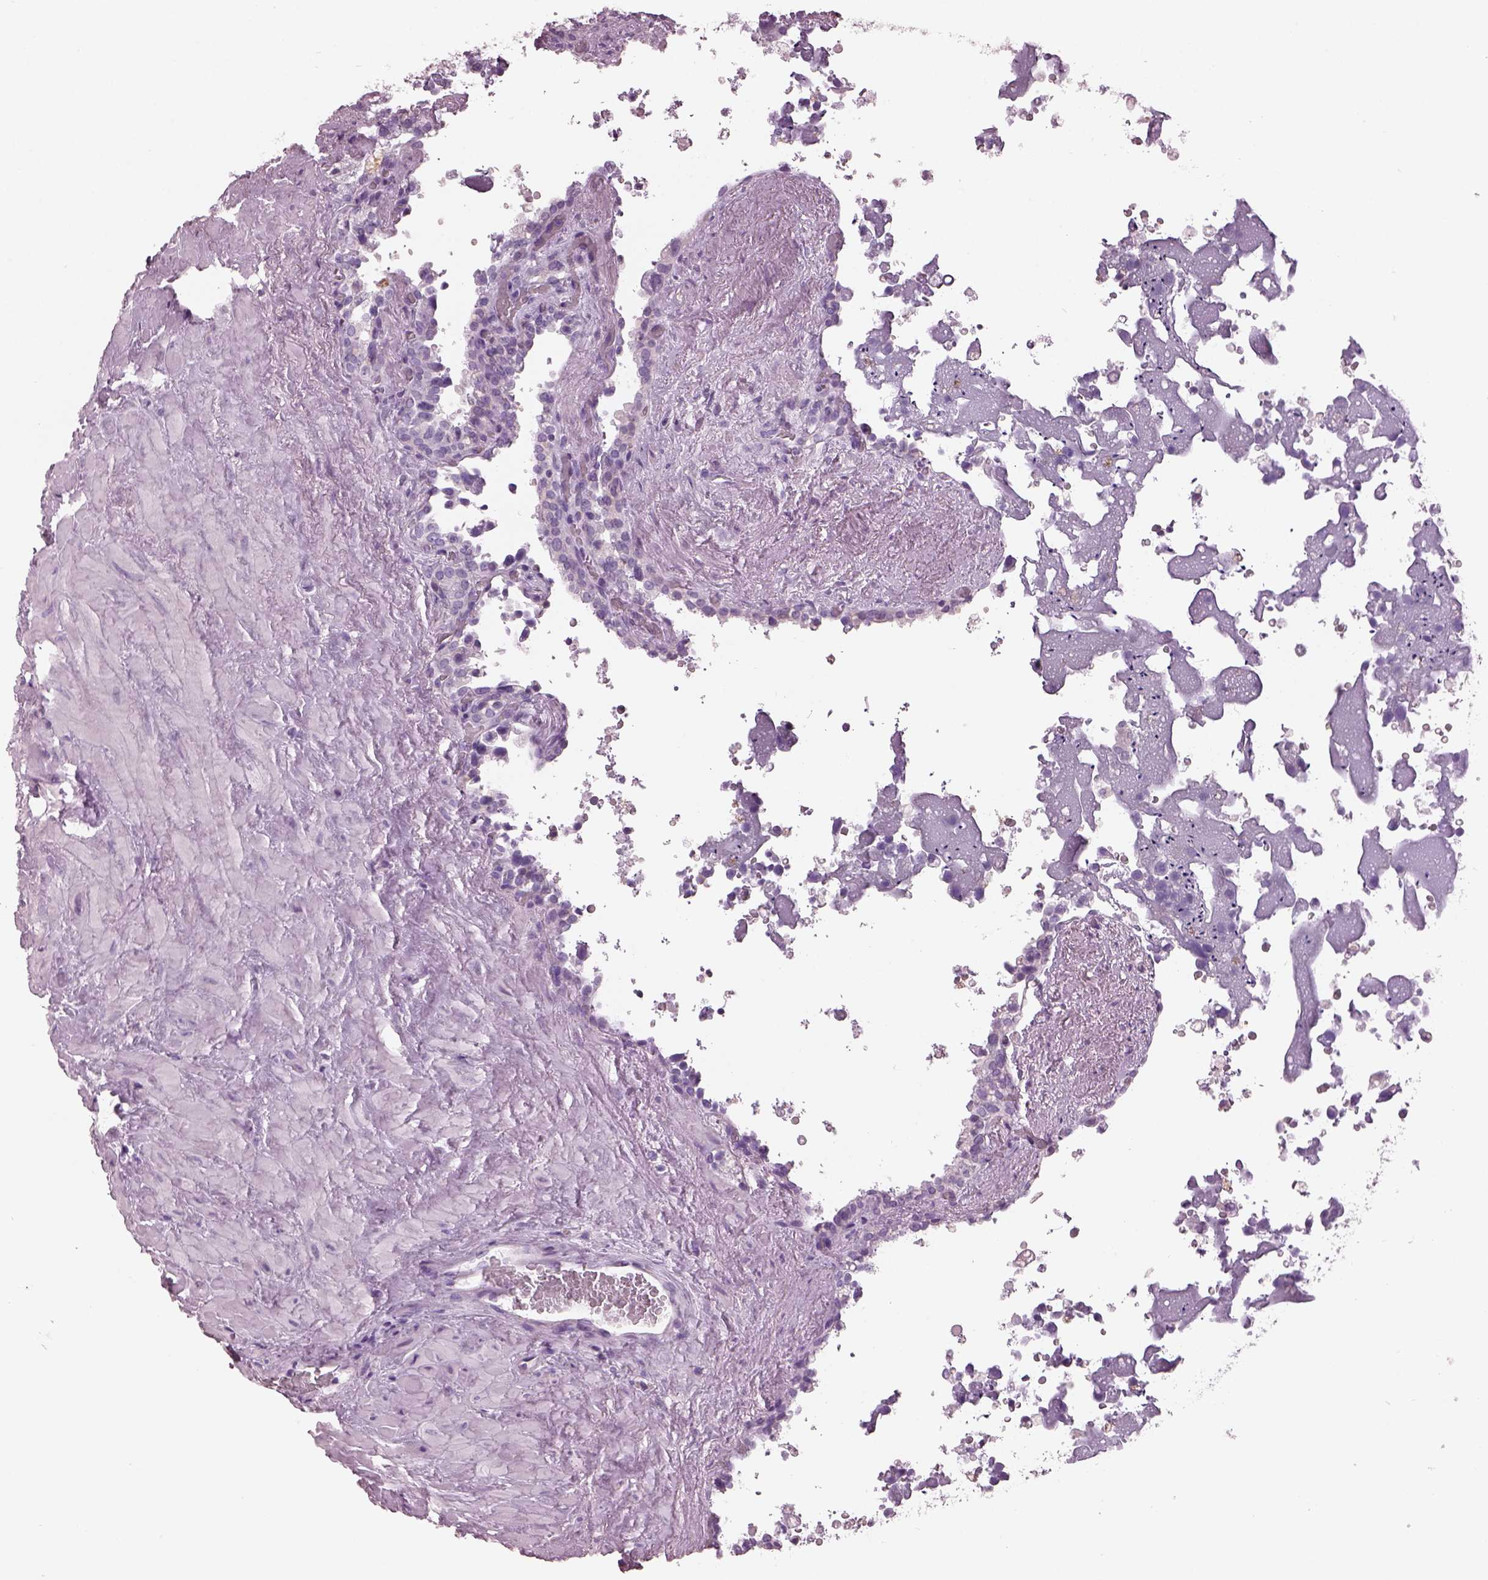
{"staining": {"intensity": "negative", "quantity": "none", "location": "none"}, "tissue": "seminal vesicle", "cell_type": "Glandular cells", "image_type": "normal", "snomed": [{"axis": "morphology", "description": "Normal tissue, NOS"}, {"axis": "topography", "description": "Seminal veicle"}], "caption": "There is no significant positivity in glandular cells of seminal vesicle. (Immunohistochemistry, brightfield microscopy, high magnification).", "gene": "HYDIN", "patient": {"sex": "male", "age": 71}}